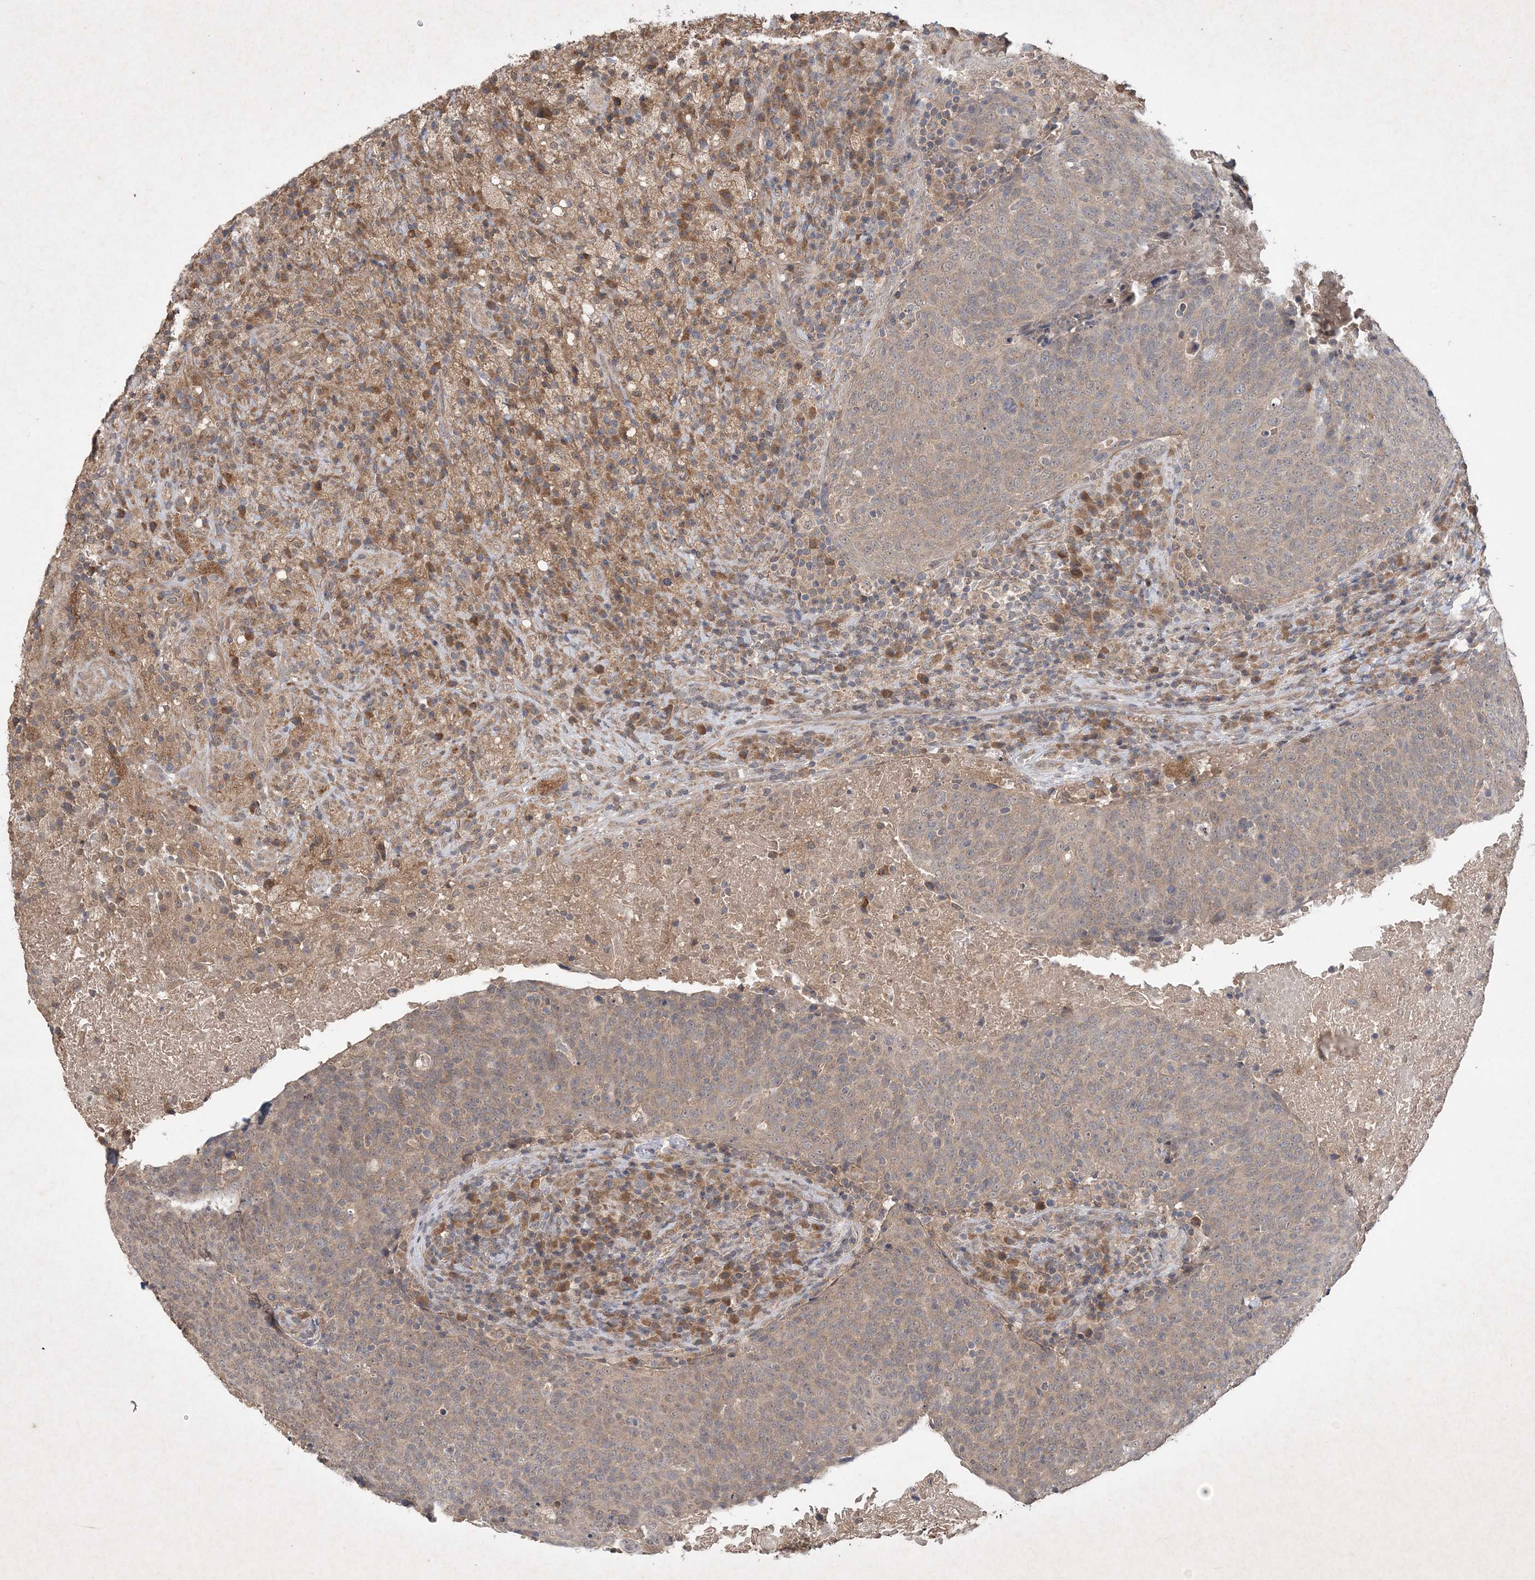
{"staining": {"intensity": "weak", "quantity": "25%-75%", "location": "cytoplasmic/membranous"}, "tissue": "head and neck cancer", "cell_type": "Tumor cells", "image_type": "cancer", "snomed": [{"axis": "morphology", "description": "Squamous cell carcinoma, NOS"}, {"axis": "morphology", "description": "Squamous cell carcinoma, metastatic, NOS"}, {"axis": "topography", "description": "Lymph node"}, {"axis": "topography", "description": "Head-Neck"}], "caption": "The photomicrograph demonstrates immunohistochemical staining of squamous cell carcinoma (head and neck). There is weak cytoplasmic/membranous positivity is seen in approximately 25%-75% of tumor cells. (Stains: DAB in brown, nuclei in blue, Microscopy: brightfield microscopy at high magnification).", "gene": "AKR7A2", "patient": {"sex": "male", "age": 62}}